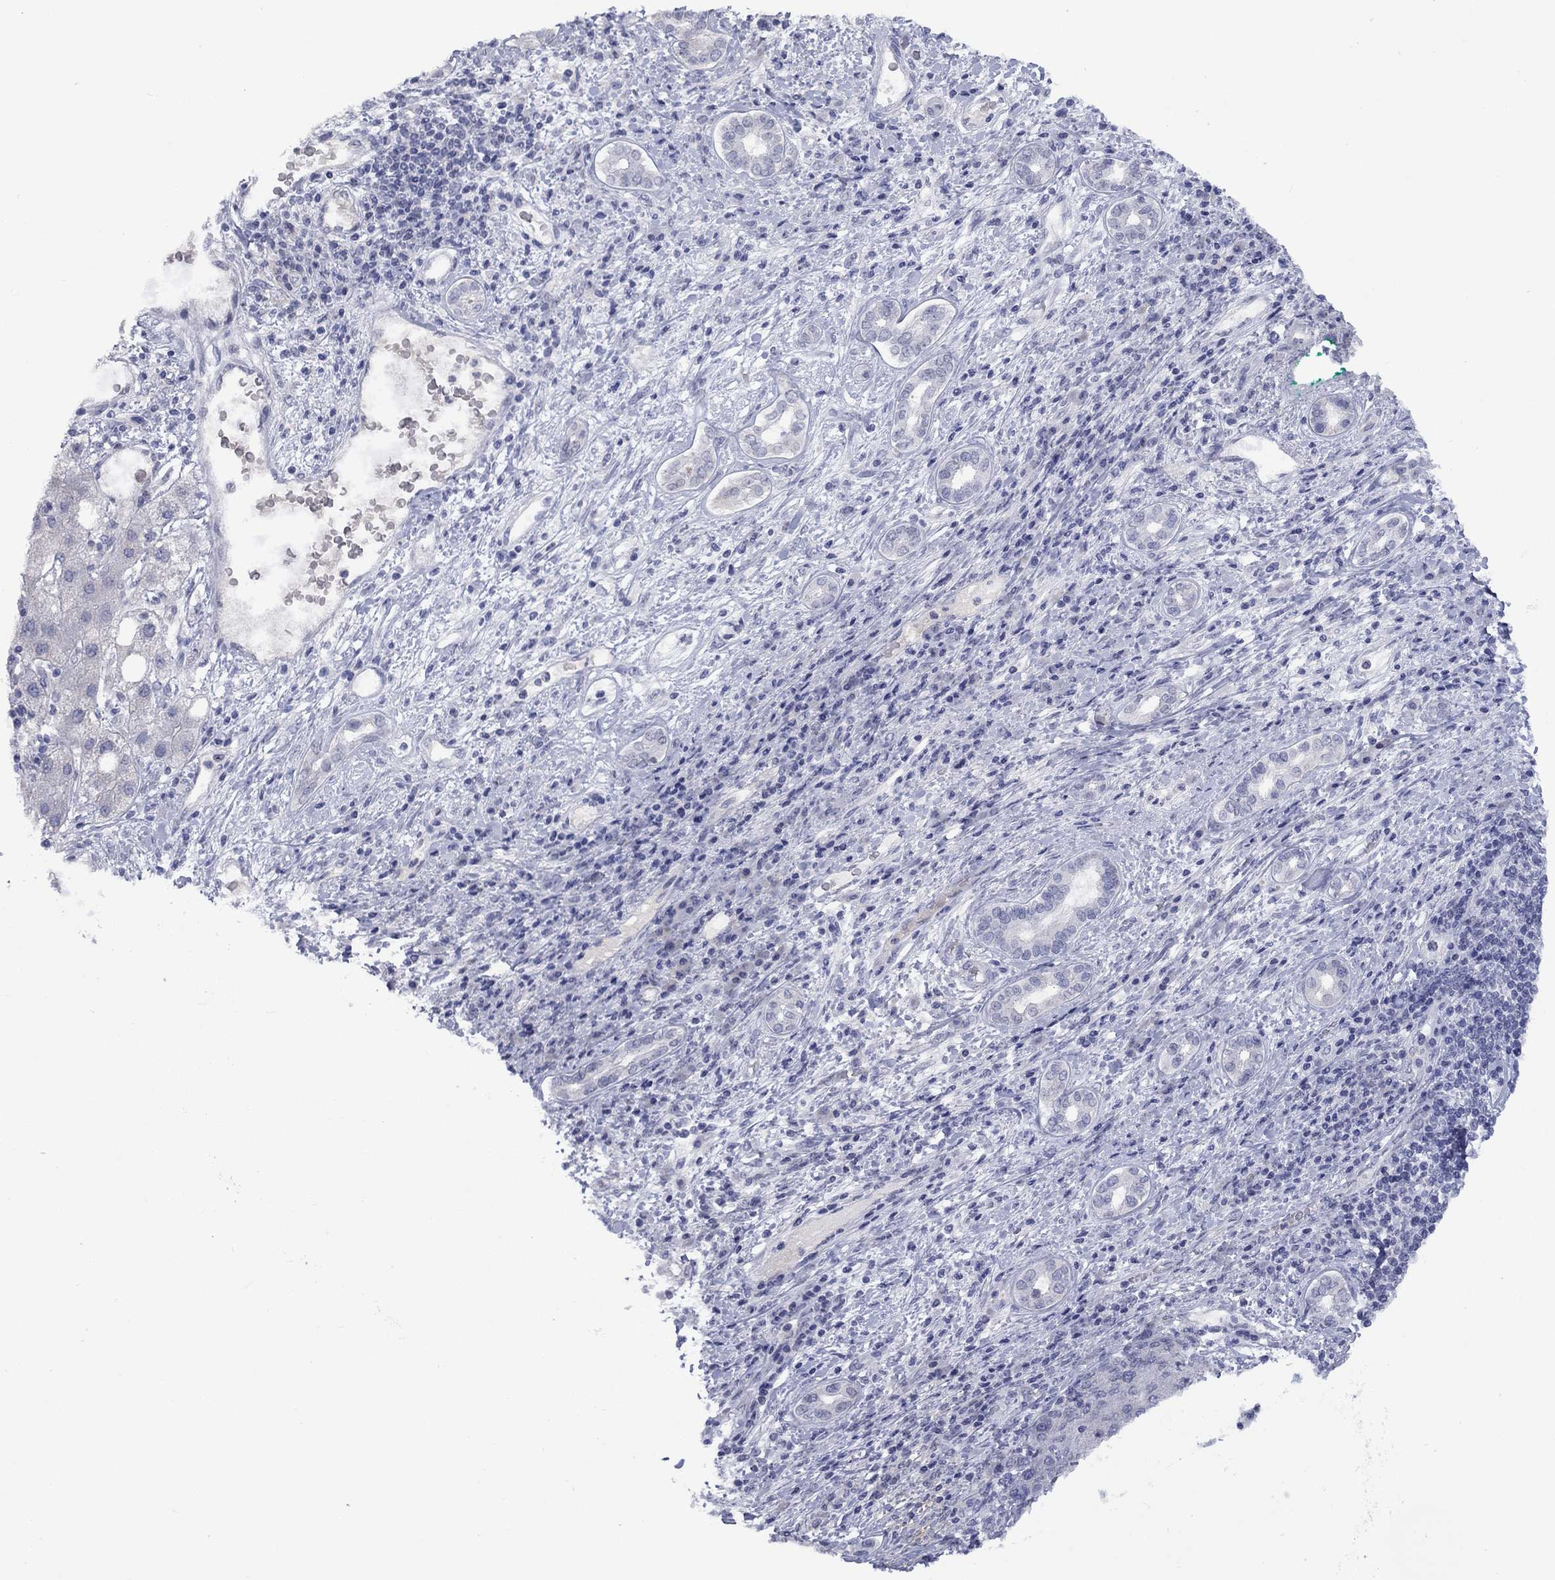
{"staining": {"intensity": "negative", "quantity": "none", "location": "none"}, "tissue": "liver cancer", "cell_type": "Tumor cells", "image_type": "cancer", "snomed": [{"axis": "morphology", "description": "Carcinoma, Hepatocellular, NOS"}, {"axis": "topography", "description": "Liver"}], "caption": "Immunohistochemistry image of human liver hepatocellular carcinoma stained for a protein (brown), which exhibits no staining in tumor cells. The staining was performed using DAB (3,3'-diaminobenzidine) to visualize the protein expression in brown, while the nuclei were stained in blue with hematoxylin (Magnification: 20x).", "gene": "NSMF", "patient": {"sex": "male", "age": 65}}